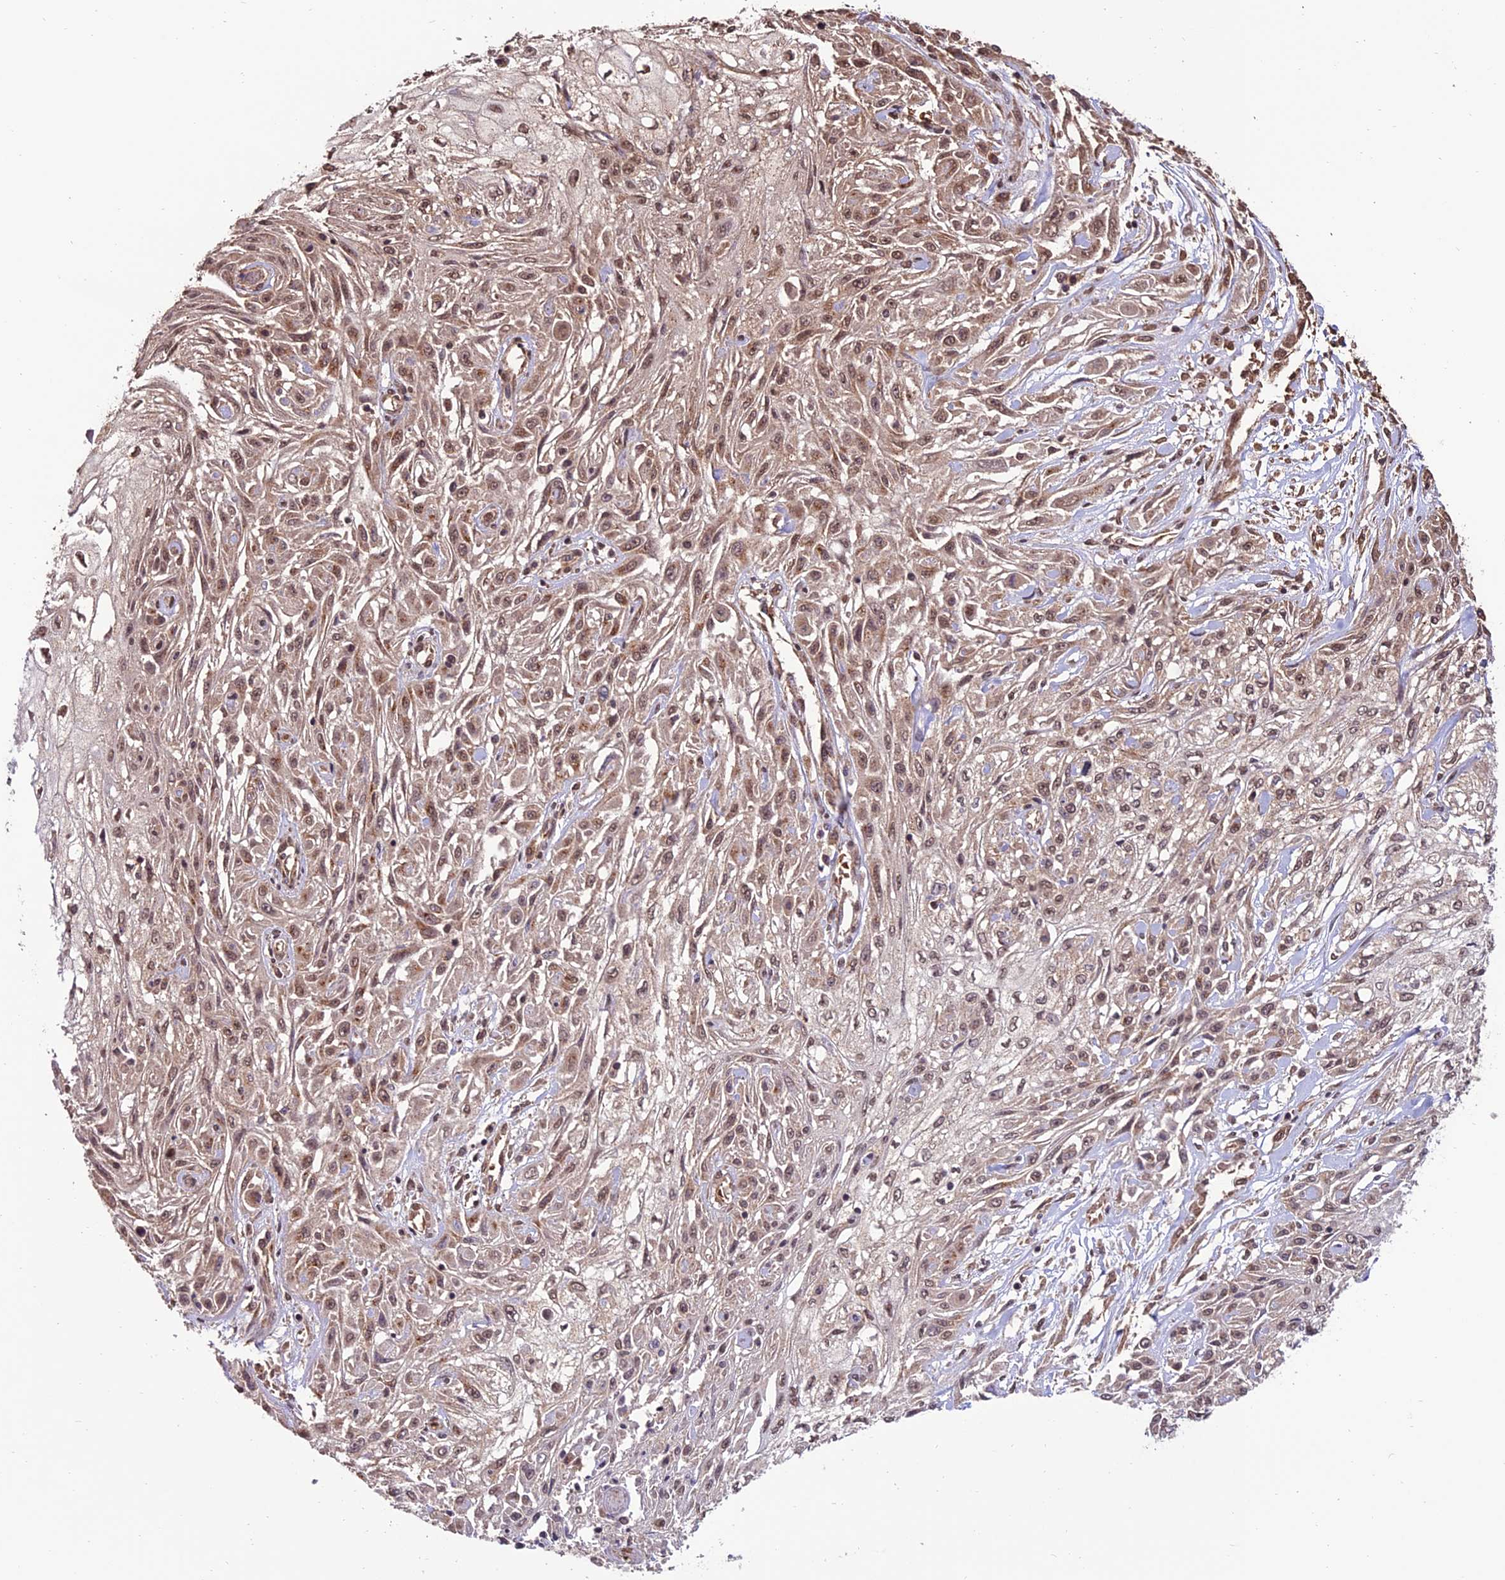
{"staining": {"intensity": "moderate", "quantity": ">75%", "location": "cytoplasmic/membranous,nuclear"}, "tissue": "skin cancer", "cell_type": "Tumor cells", "image_type": "cancer", "snomed": [{"axis": "morphology", "description": "Squamous cell carcinoma, NOS"}, {"axis": "morphology", "description": "Squamous cell carcinoma, metastatic, NOS"}, {"axis": "topography", "description": "Skin"}, {"axis": "topography", "description": "Lymph node"}], "caption": "Immunohistochemical staining of human metastatic squamous cell carcinoma (skin) reveals medium levels of moderate cytoplasmic/membranous and nuclear protein positivity in approximately >75% of tumor cells. (IHC, brightfield microscopy, high magnification).", "gene": "CABIN1", "patient": {"sex": "male", "age": 75}}